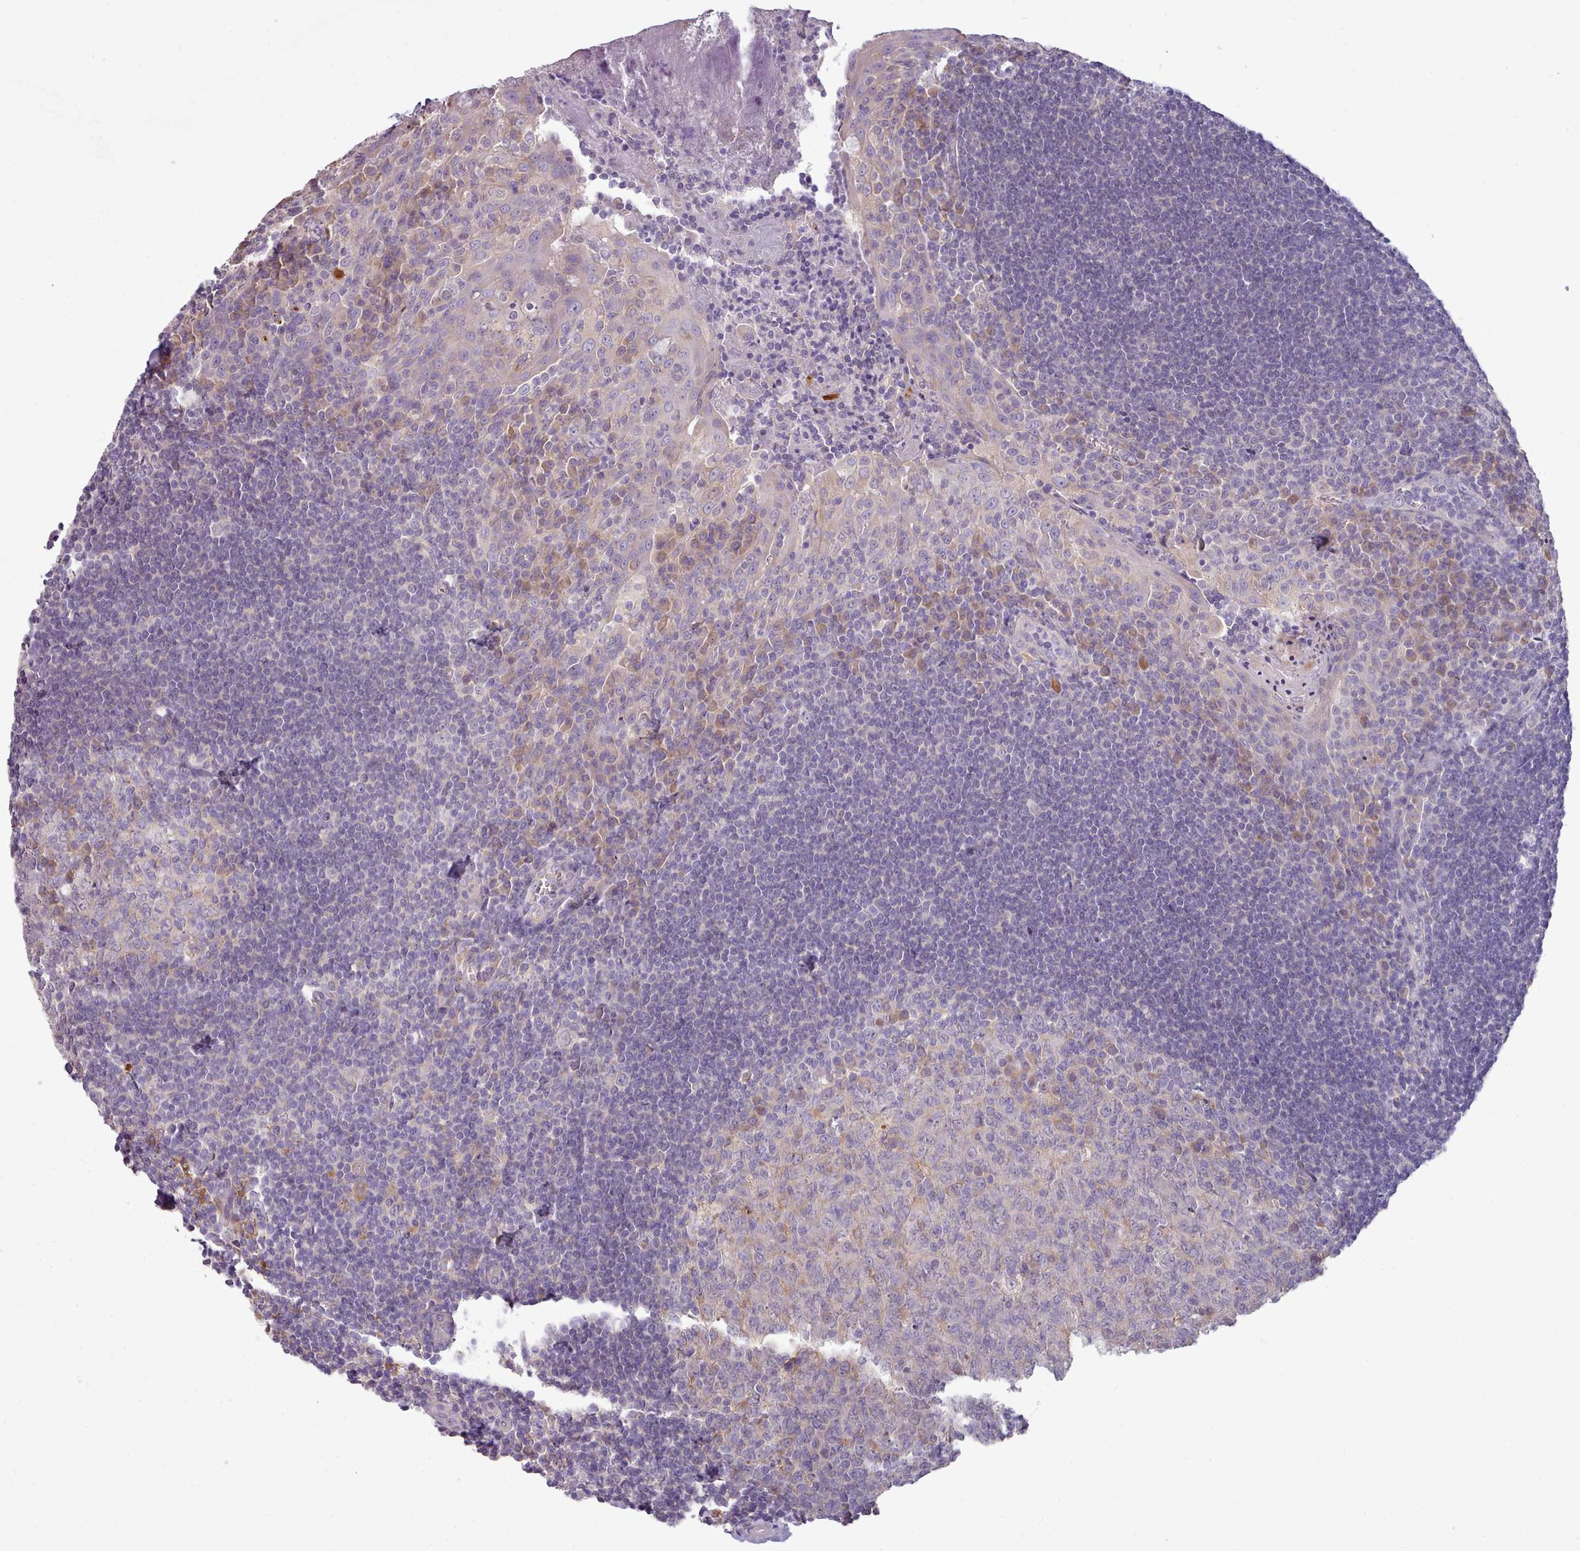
{"staining": {"intensity": "weak", "quantity": "<25%", "location": "cytoplasmic/membranous"}, "tissue": "tonsil", "cell_type": "Germinal center cells", "image_type": "normal", "snomed": [{"axis": "morphology", "description": "Normal tissue, NOS"}, {"axis": "topography", "description": "Tonsil"}], "caption": "This is a micrograph of IHC staining of benign tonsil, which shows no positivity in germinal center cells. Nuclei are stained in blue.", "gene": "DPF1", "patient": {"sex": "male", "age": 27}}